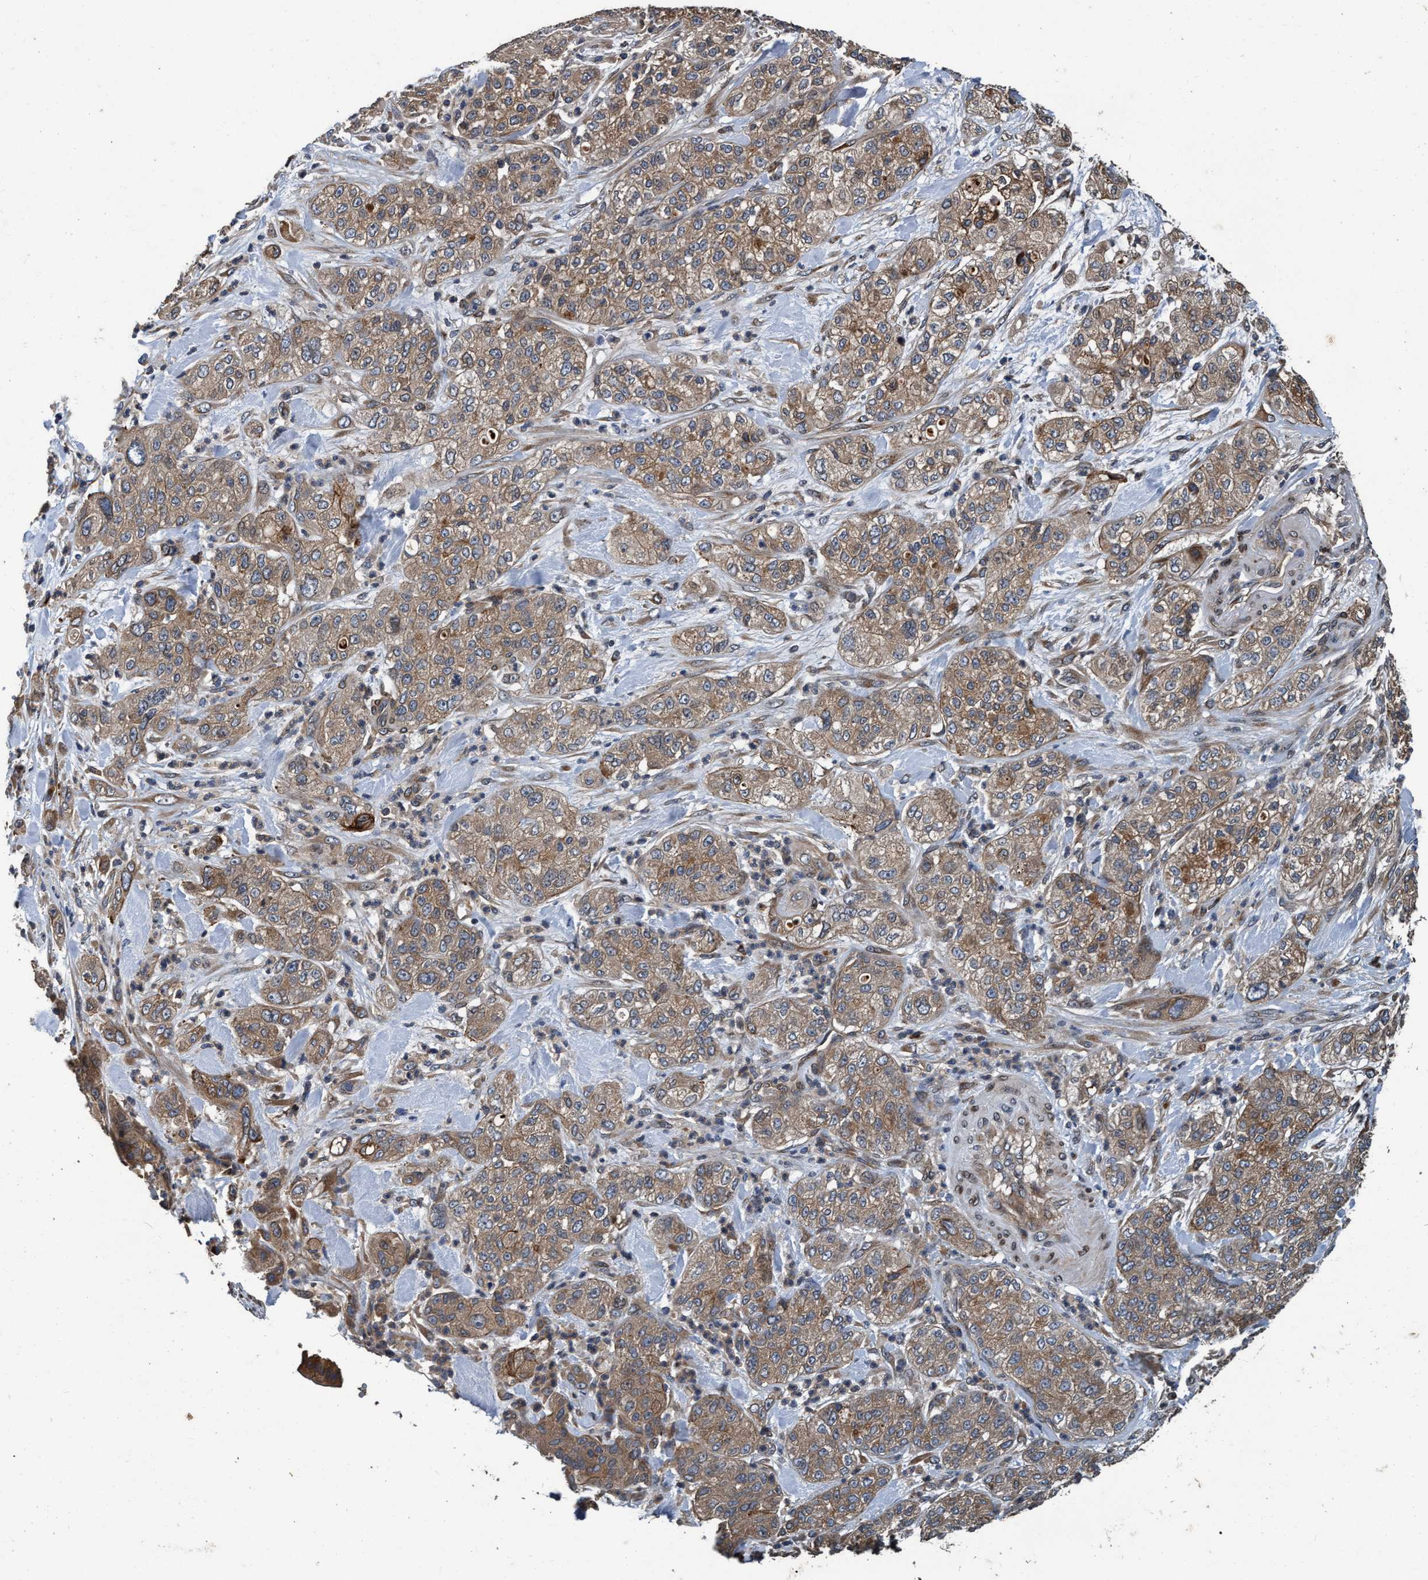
{"staining": {"intensity": "moderate", "quantity": "25%-75%", "location": "cytoplasmic/membranous"}, "tissue": "pancreatic cancer", "cell_type": "Tumor cells", "image_type": "cancer", "snomed": [{"axis": "morphology", "description": "Adenocarcinoma, NOS"}, {"axis": "topography", "description": "Pancreas"}], "caption": "Immunohistochemistry (IHC) (DAB) staining of pancreatic cancer displays moderate cytoplasmic/membranous protein staining in approximately 25%-75% of tumor cells.", "gene": "MACC1", "patient": {"sex": "female", "age": 78}}